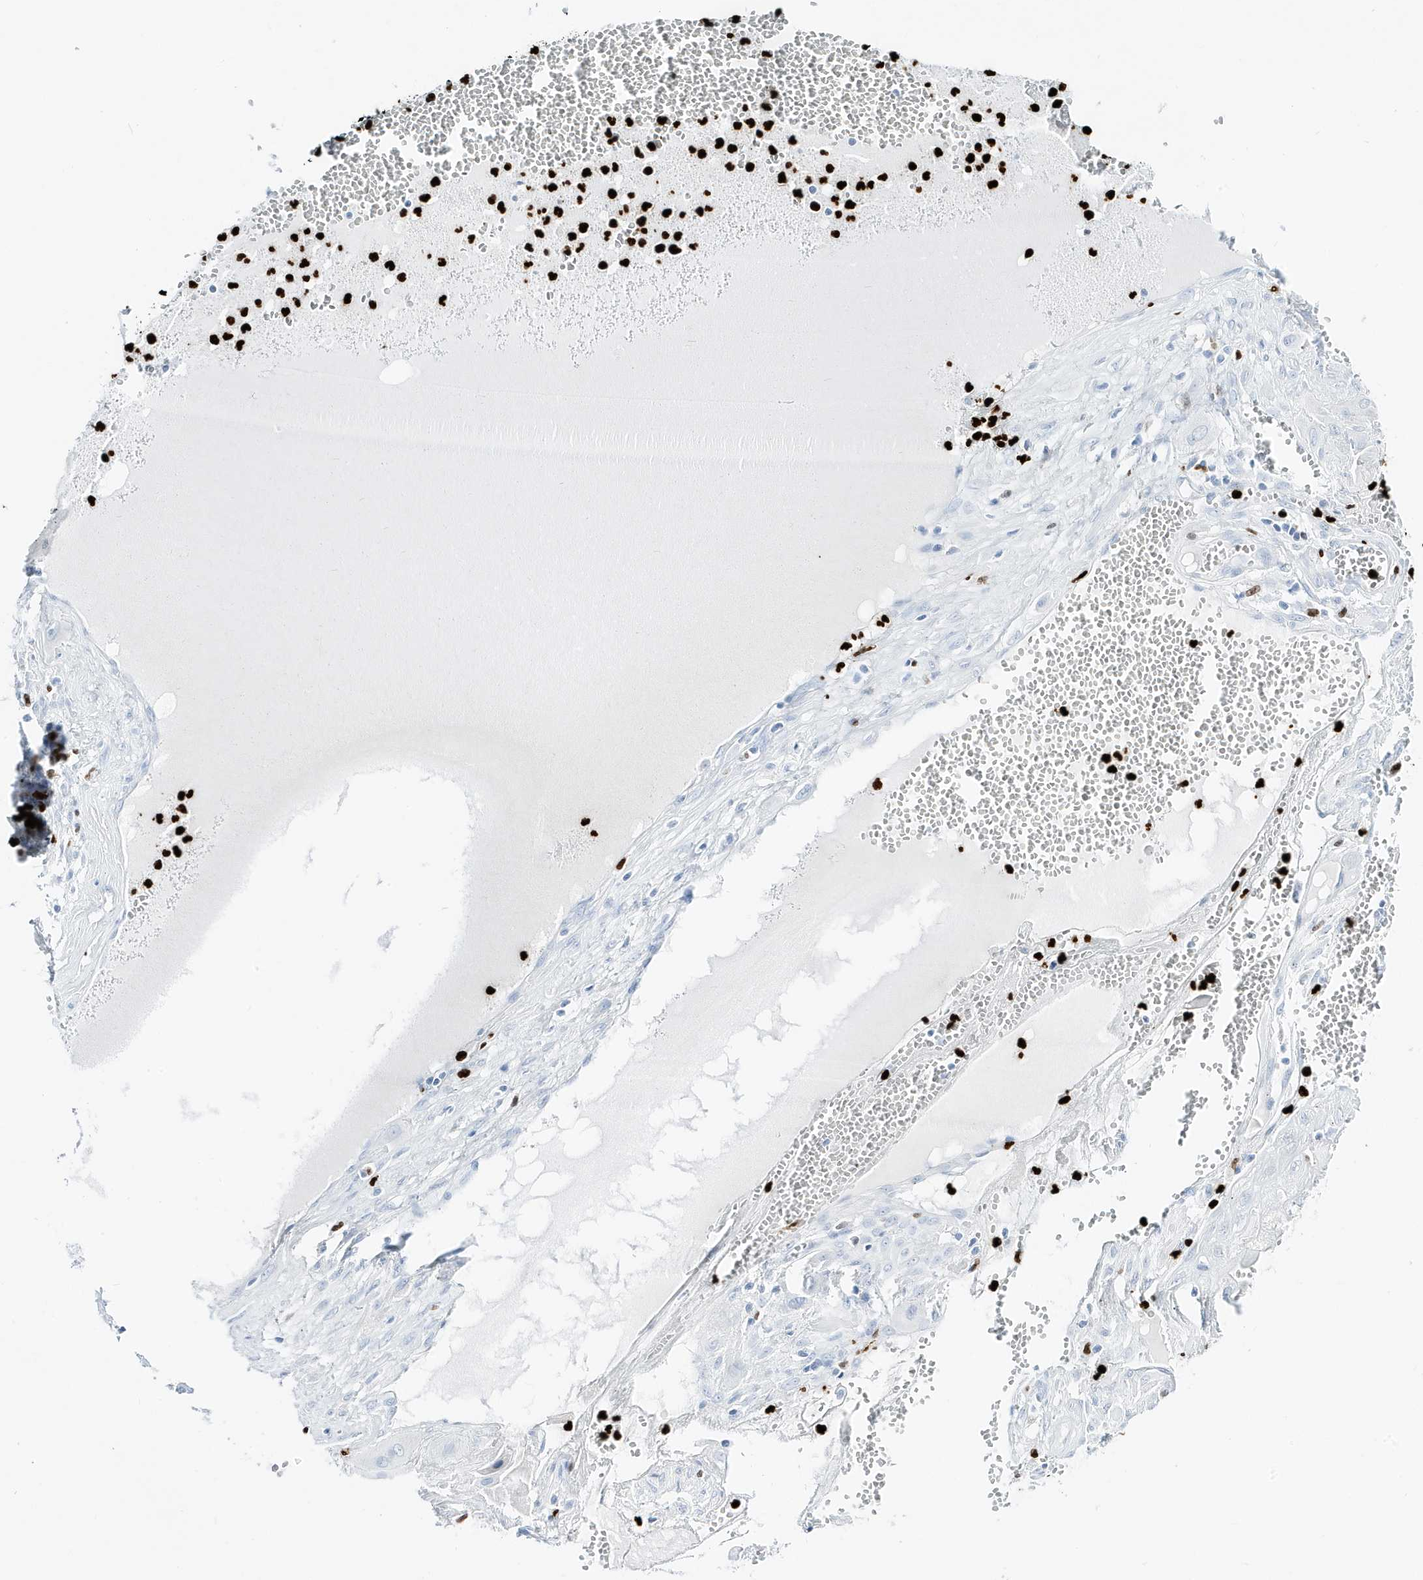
{"staining": {"intensity": "negative", "quantity": "none", "location": "none"}, "tissue": "cervical cancer", "cell_type": "Tumor cells", "image_type": "cancer", "snomed": [{"axis": "morphology", "description": "Squamous cell carcinoma, NOS"}, {"axis": "topography", "description": "Cervix"}], "caption": "The image displays no significant staining in tumor cells of cervical squamous cell carcinoma.", "gene": "MNDA", "patient": {"sex": "female", "age": 34}}